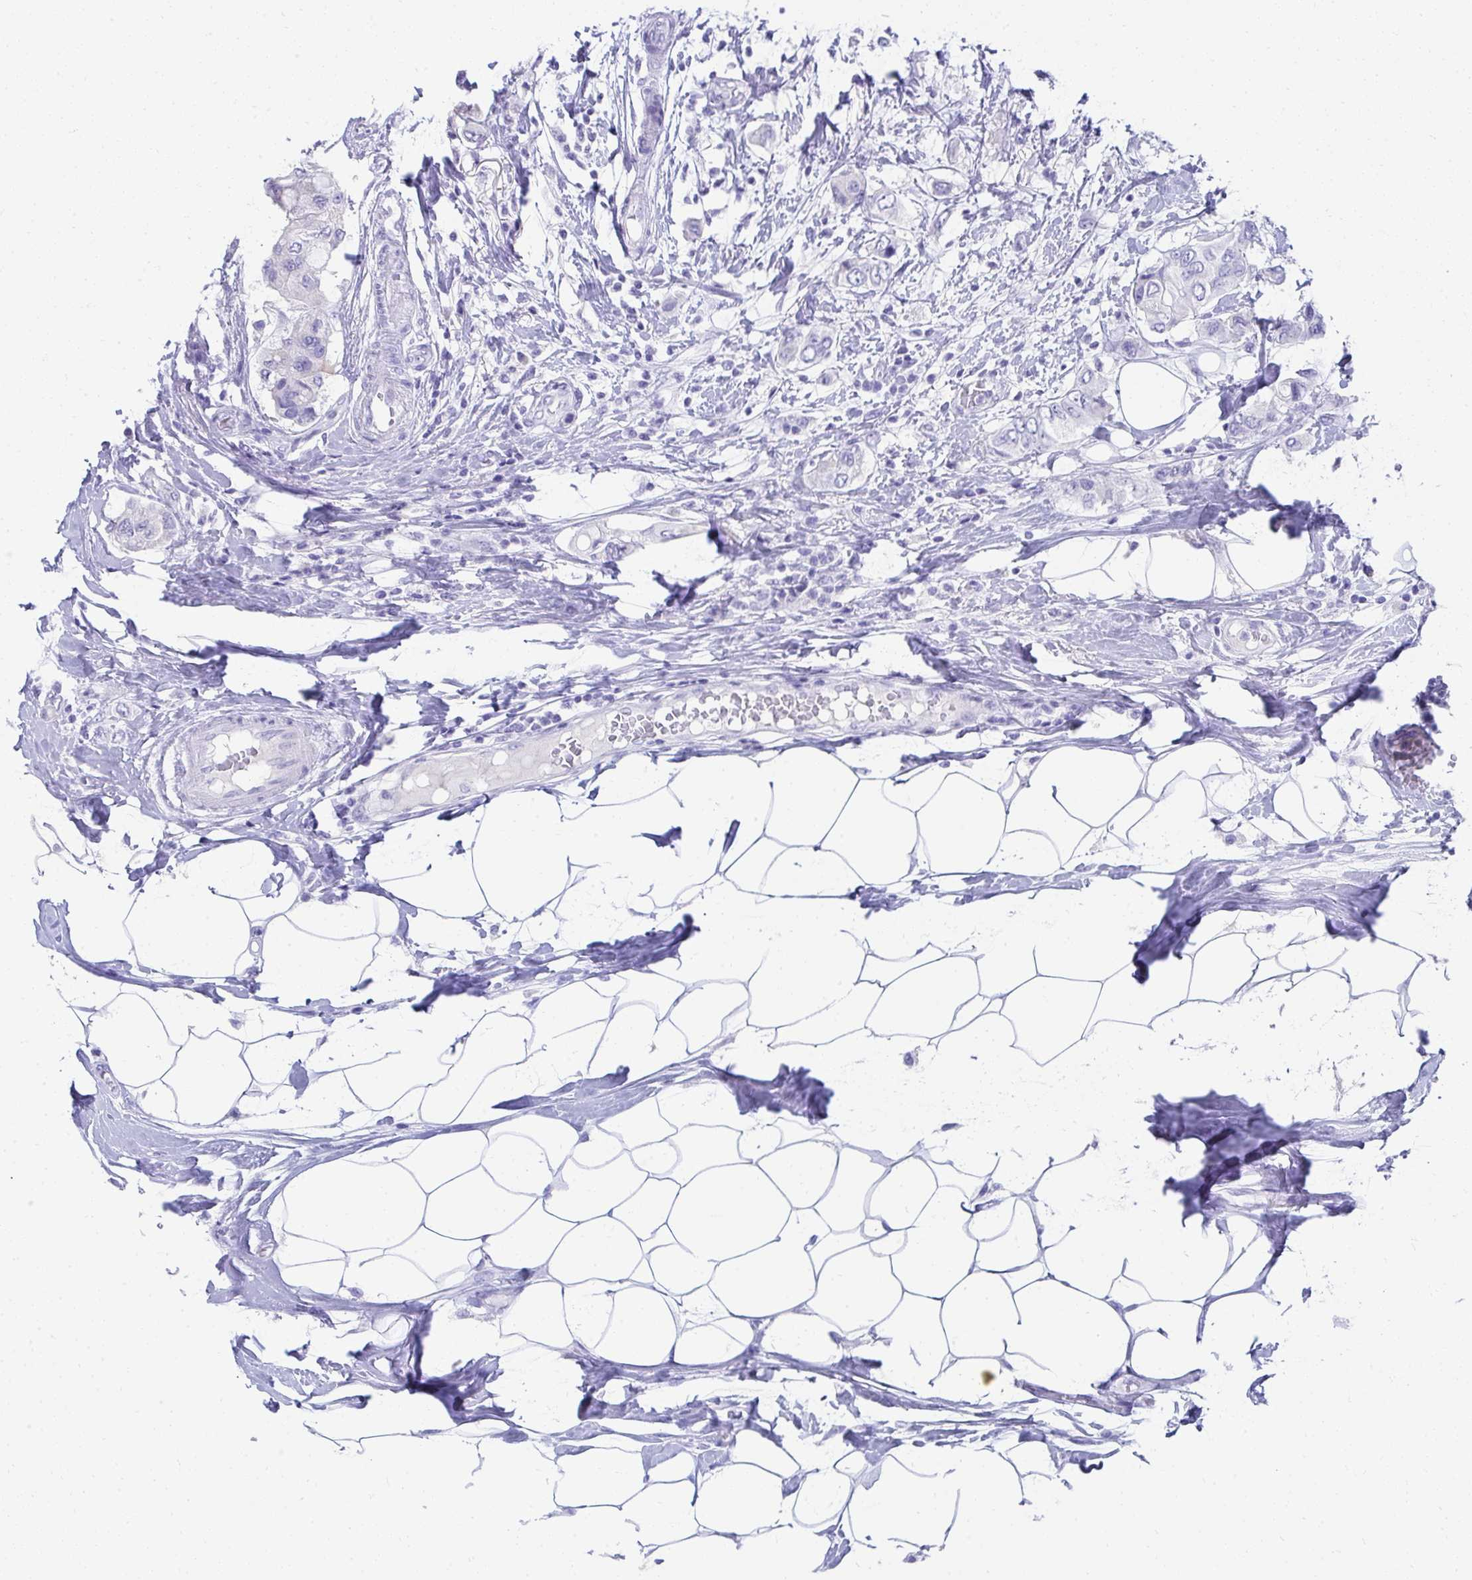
{"staining": {"intensity": "negative", "quantity": "none", "location": "none"}, "tissue": "breast cancer", "cell_type": "Tumor cells", "image_type": "cancer", "snomed": [{"axis": "morphology", "description": "Lobular carcinoma"}, {"axis": "topography", "description": "Breast"}], "caption": "Breast cancer (lobular carcinoma) stained for a protein using IHC demonstrates no positivity tumor cells.", "gene": "SEC14L3", "patient": {"sex": "female", "age": 51}}